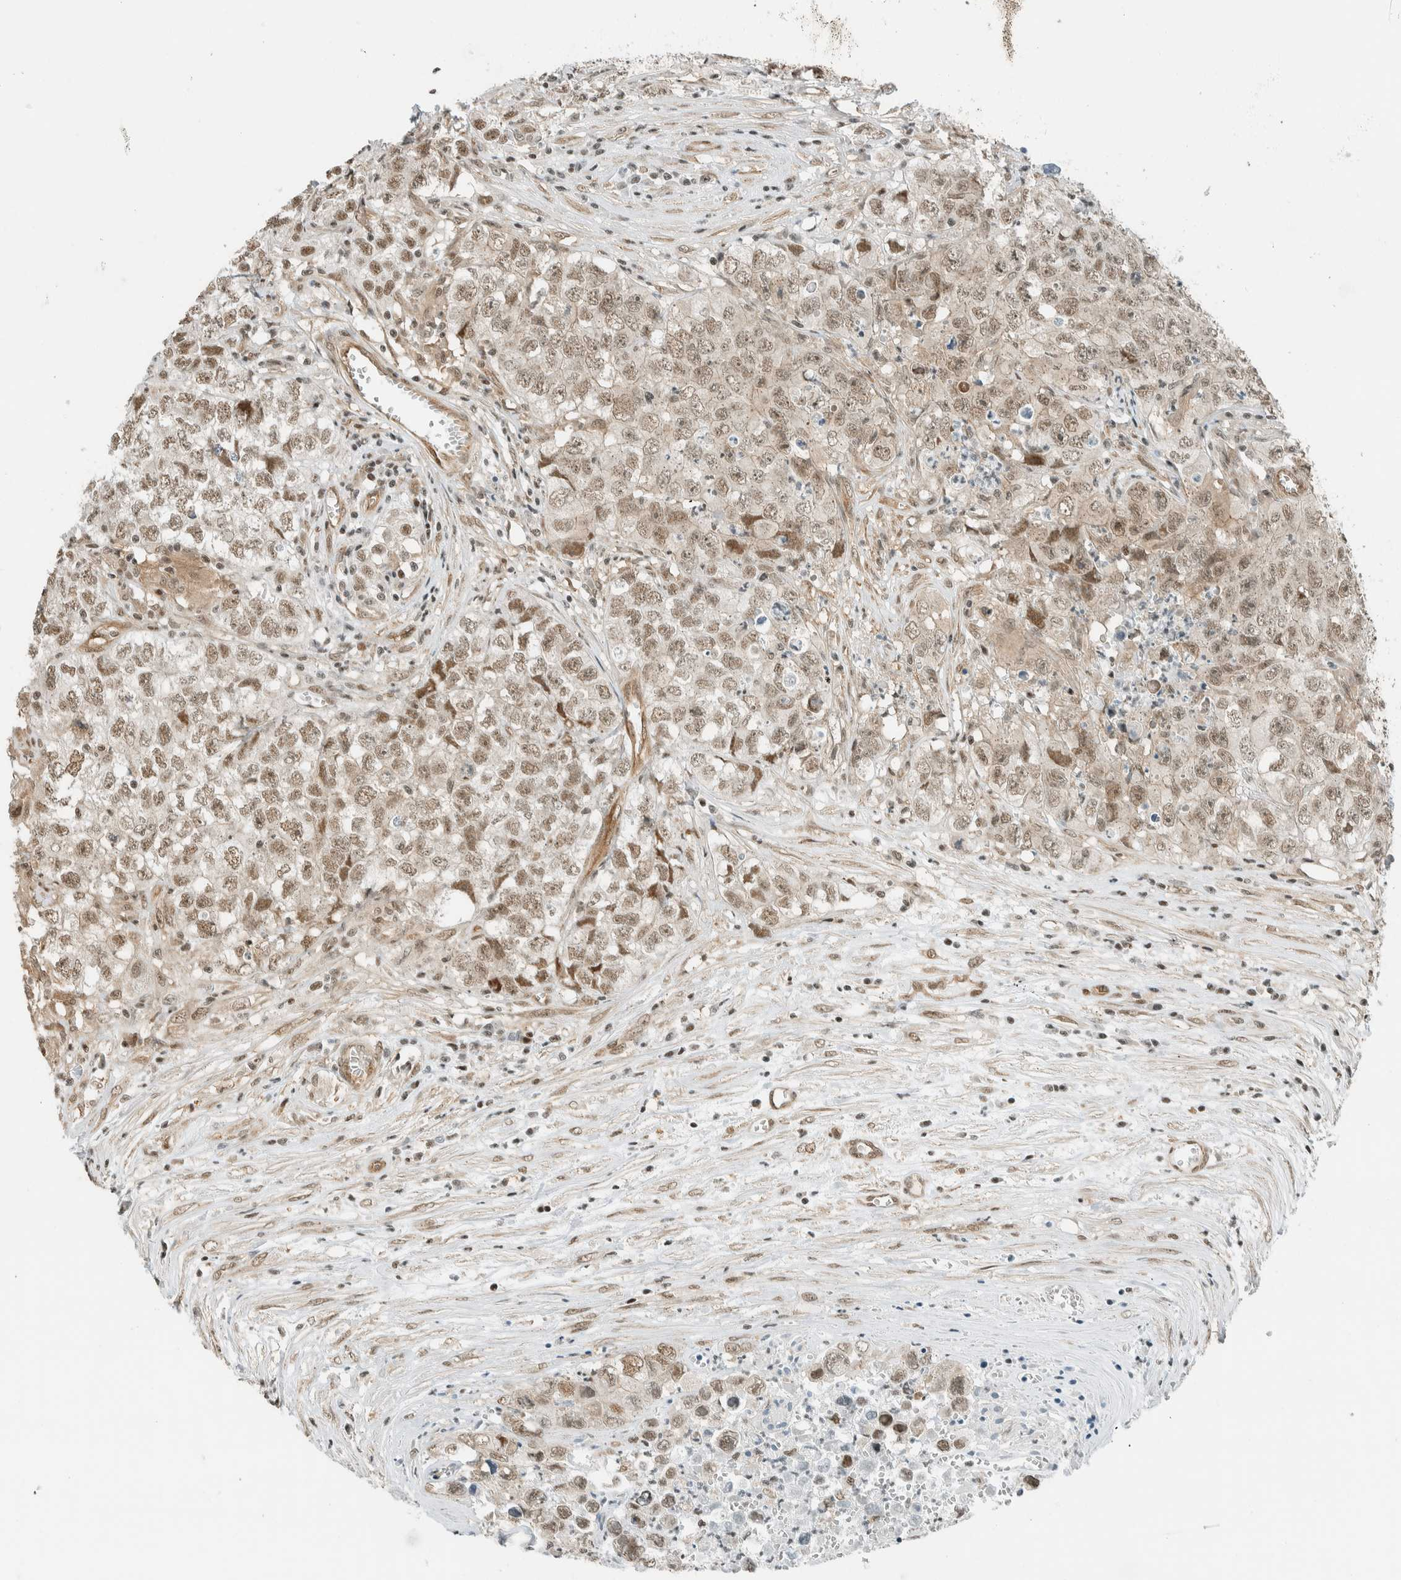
{"staining": {"intensity": "moderate", "quantity": ">75%", "location": "nuclear"}, "tissue": "testis cancer", "cell_type": "Tumor cells", "image_type": "cancer", "snomed": [{"axis": "morphology", "description": "Seminoma, NOS"}, {"axis": "morphology", "description": "Carcinoma, Embryonal, NOS"}, {"axis": "topography", "description": "Testis"}], "caption": "Testis seminoma was stained to show a protein in brown. There is medium levels of moderate nuclear expression in about >75% of tumor cells.", "gene": "NIBAN2", "patient": {"sex": "male", "age": 43}}